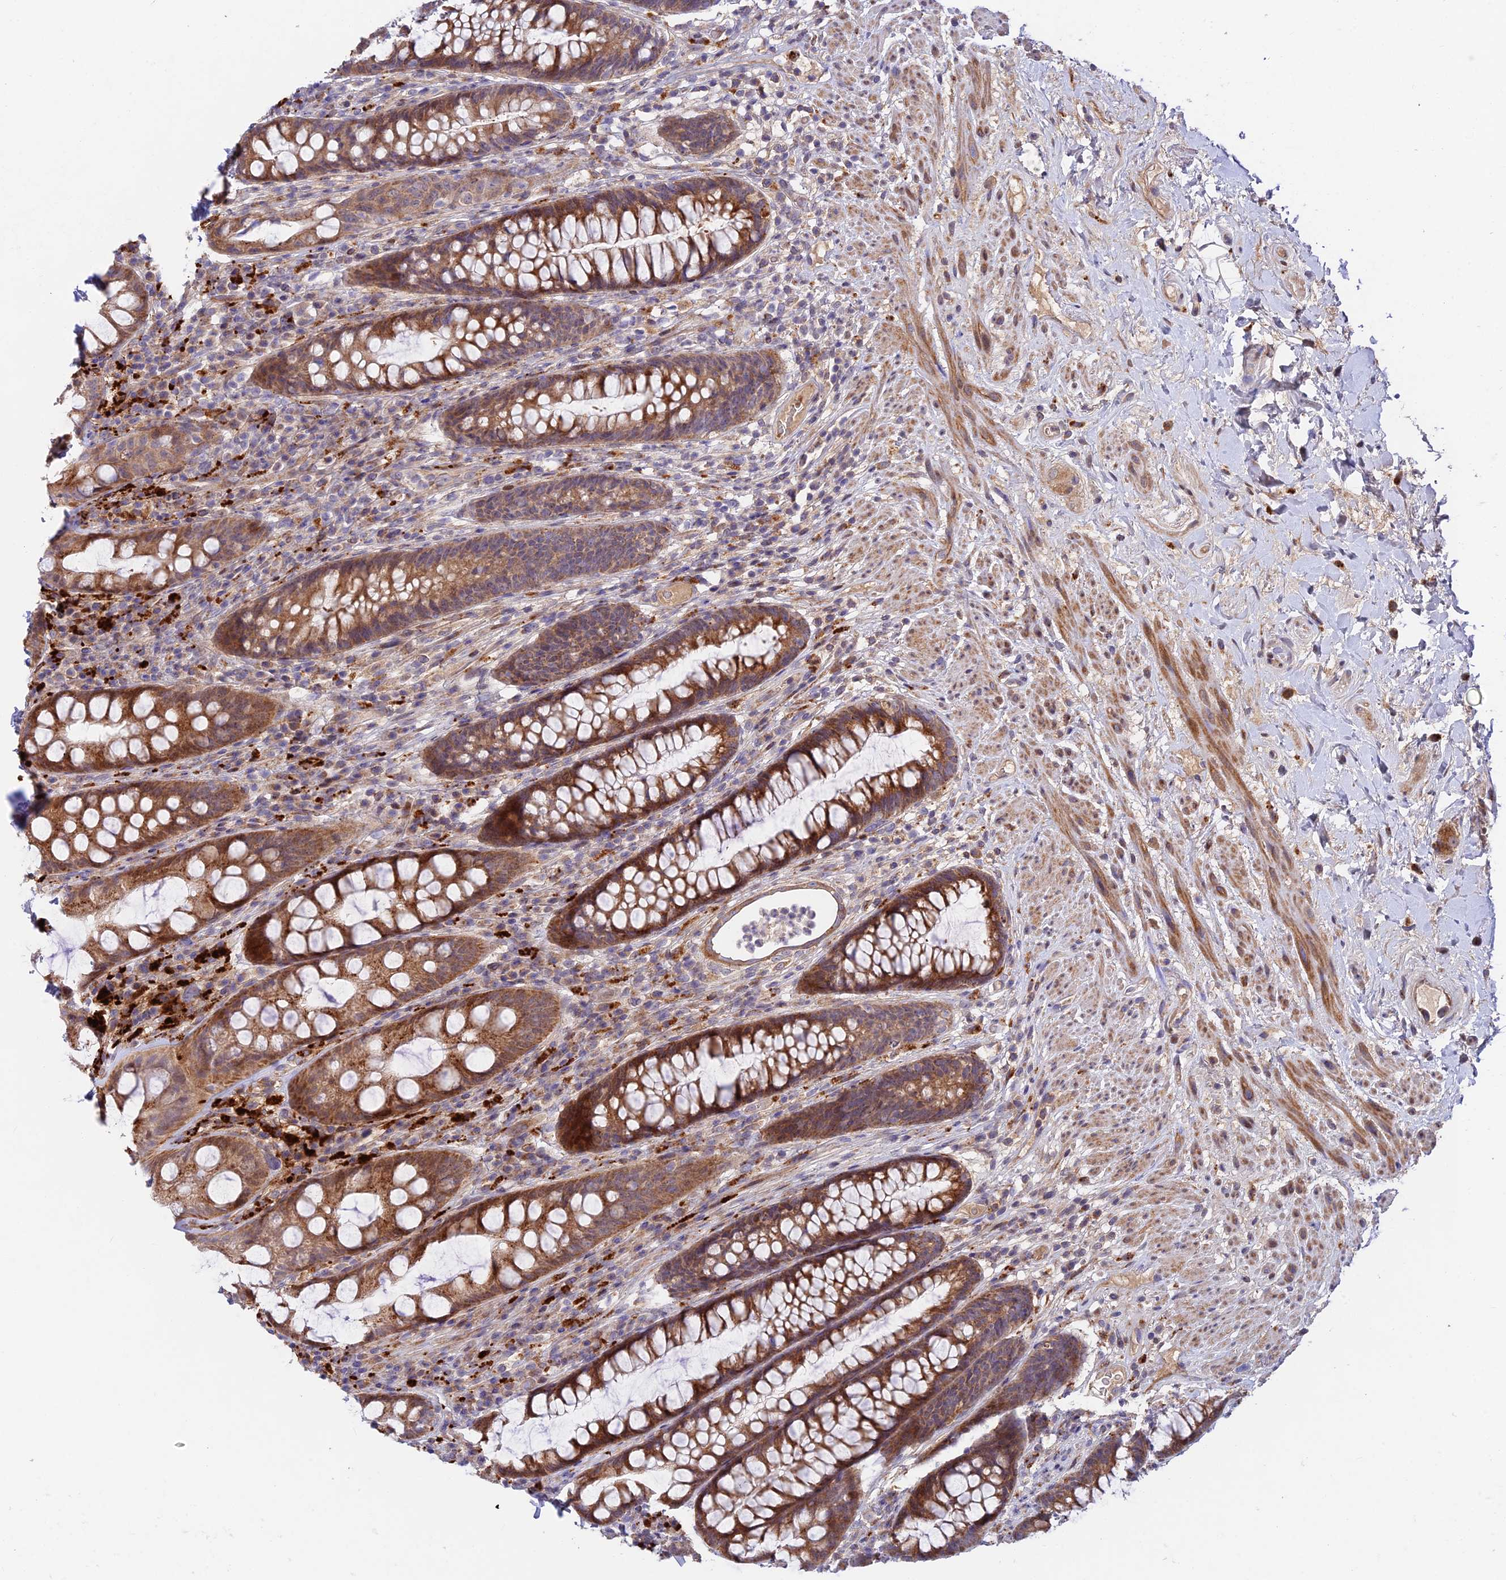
{"staining": {"intensity": "strong", "quantity": ">75%", "location": "cytoplasmic/membranous"}, "tissue": "rectum", "cell_type": "Glandular cells", "image_type": "normal", "snomed": [{"axis": "morphology", "description": "Normal tissue, NOS"}, {"axis": "topography", "description": "Rectum"}], "caption": "Protein positivity by immunohistochemistry (IHC) reveals strong cytoplasmic/membranous expression in approximately >75% of glandular cells in unremarkable rectum. The staining was performed using DAB (3,3'-diaminobenzidine) to visualize the protein expression in brown, while the nuclei were stained in blue with hematoxylin (Magnification: 20x).", "gene": "FUOM", "patient": {"sex": "male", "age": 74}}